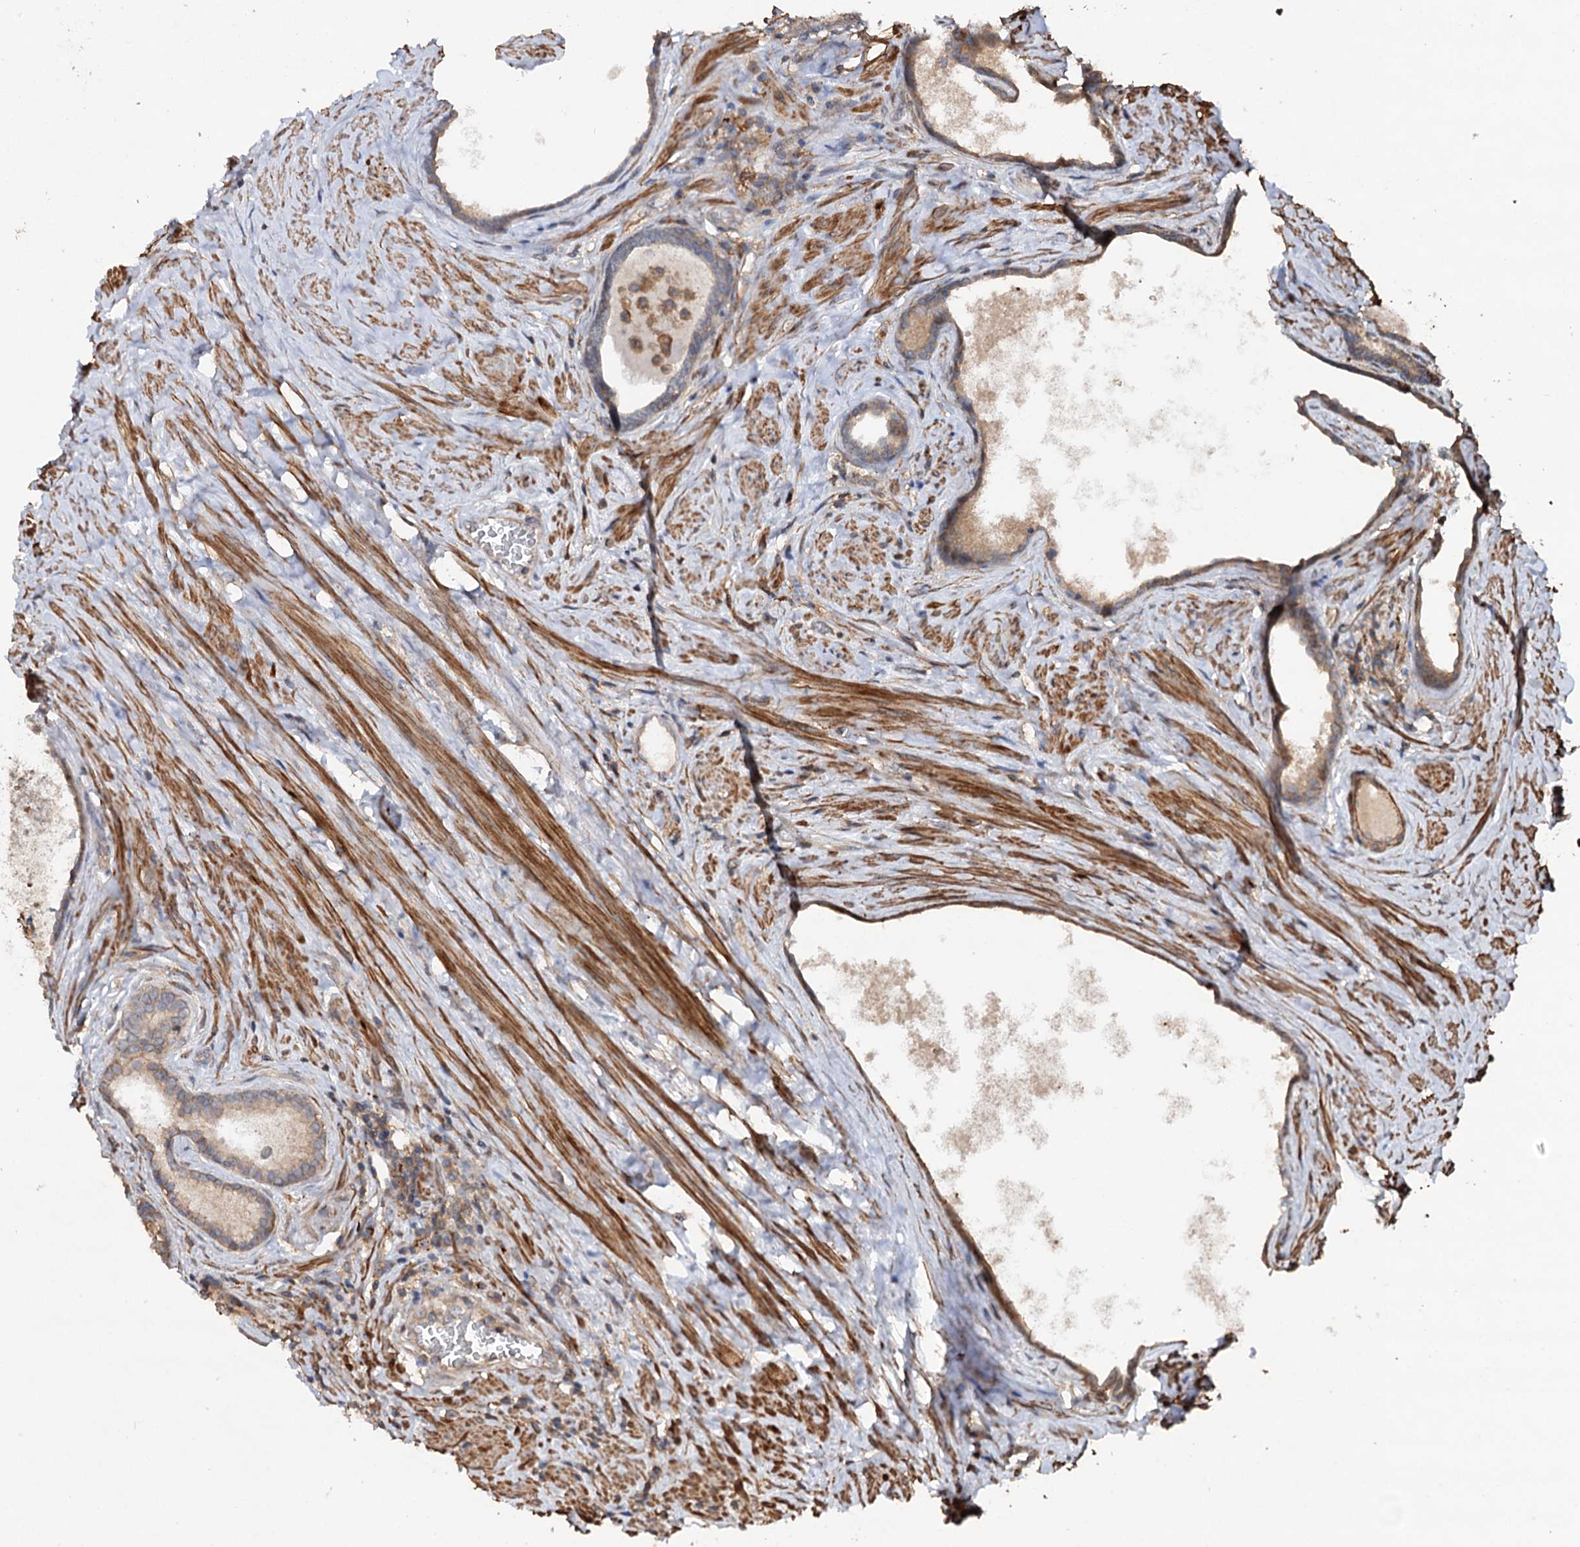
{"staining": {"intensity": "weak", "quantity": "25%-75%", "location": "cytoplasmic/membranous"}, "tissue": "prostate cancer", "cell_type": "Tumor cells", "image_type": "cancer", "snomed": [{"axis": "morphology", "description": "Adenocarcinoma, Low grade"}, {"axis": "topography", "description": "Prostate"}], "caption": "Approximately 25%-75% of tumor cells in prostate cancer (low-grade adenocarcinoma) display weak cytoplasmic/membranous protein positivity as visualized by brown immunohistochemical staining.", "gene": "GRIP1", "patient": {"sex": "male", "age": 71}}